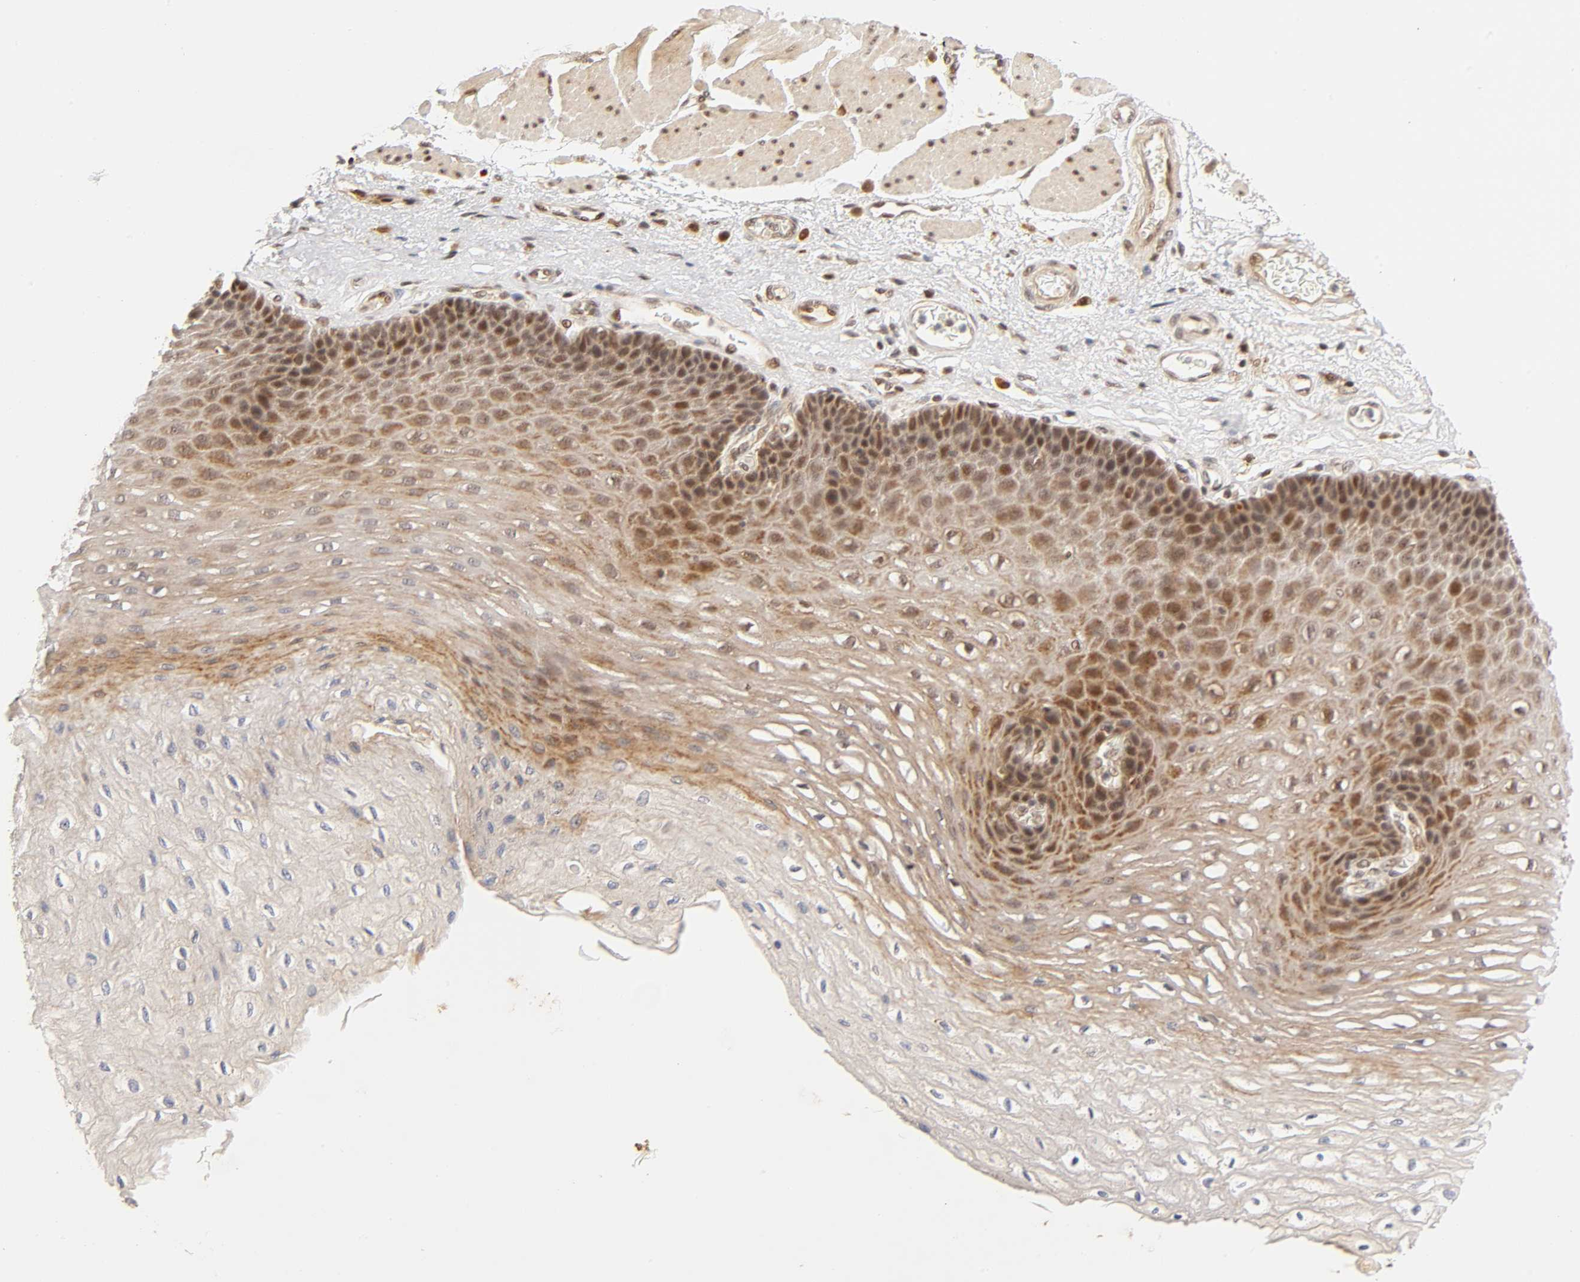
{"staining": {"intensity": "moderate", "quantity": "25%-75%", "location": "cytoplasmic/membranous,nuclear"}, "tissue": "esophagus", "cell_type": "Squamous epithelial cells", "image_type": "normal", "snomed": [{"axis": "morphology", "description": "Normal tissue, NOS"}, {"axis": "topography", "description": "Esophagus"}], "caption": "Brown immunohistochemical staining in benign esophagus exhibits moderate cytoplasmic/membranous,nuclear expression in about 25%-75% of squamous epithelial cells.", "gene": "TAF10", "patient": {"sex": "female", "age": 72}}